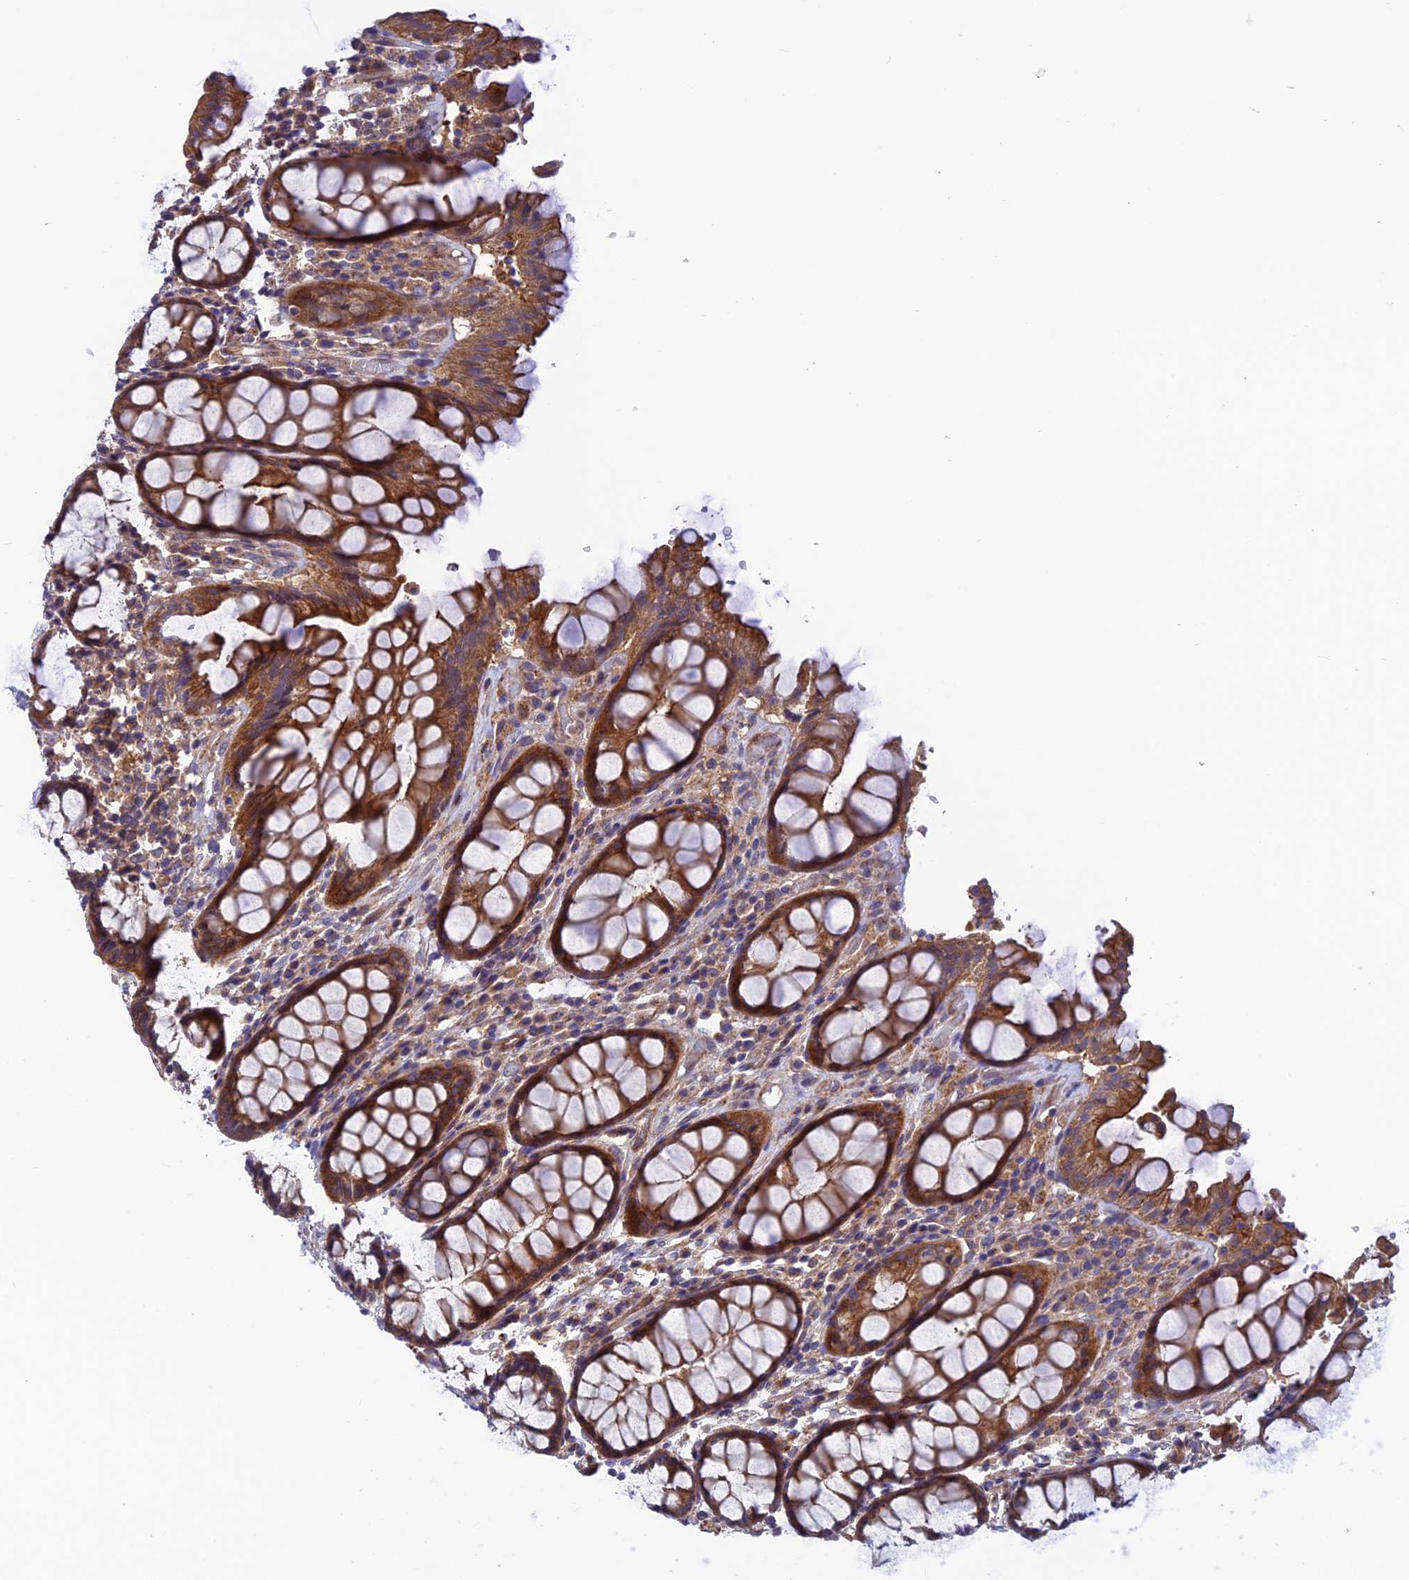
{"staining": {"intensity": "strong", "quantity": ">75%", "location": "cytoplasmic/membranous"}, "tissue": "rectum", "cell_type": "Glandular cells", "image_type": "normal", "snomed": [{"axis": "morphology", "description": "Normal tissue, NOS"}, {"axis": "topography", "description": "Rectum"}], "caption": "High-magnification brightfield microscopy of unremarkable rectum stained with DAB (brown) and counterstained with hematoxylin (blue). glandular cells exhibit strong cytoplasmic/membranous staining is present in about>75% of cells. The protein is shown in brown color, while the nuclei are stained blue.", "gene": "ADAMTS15", "patient": {"sex": "male", "age": 64}}